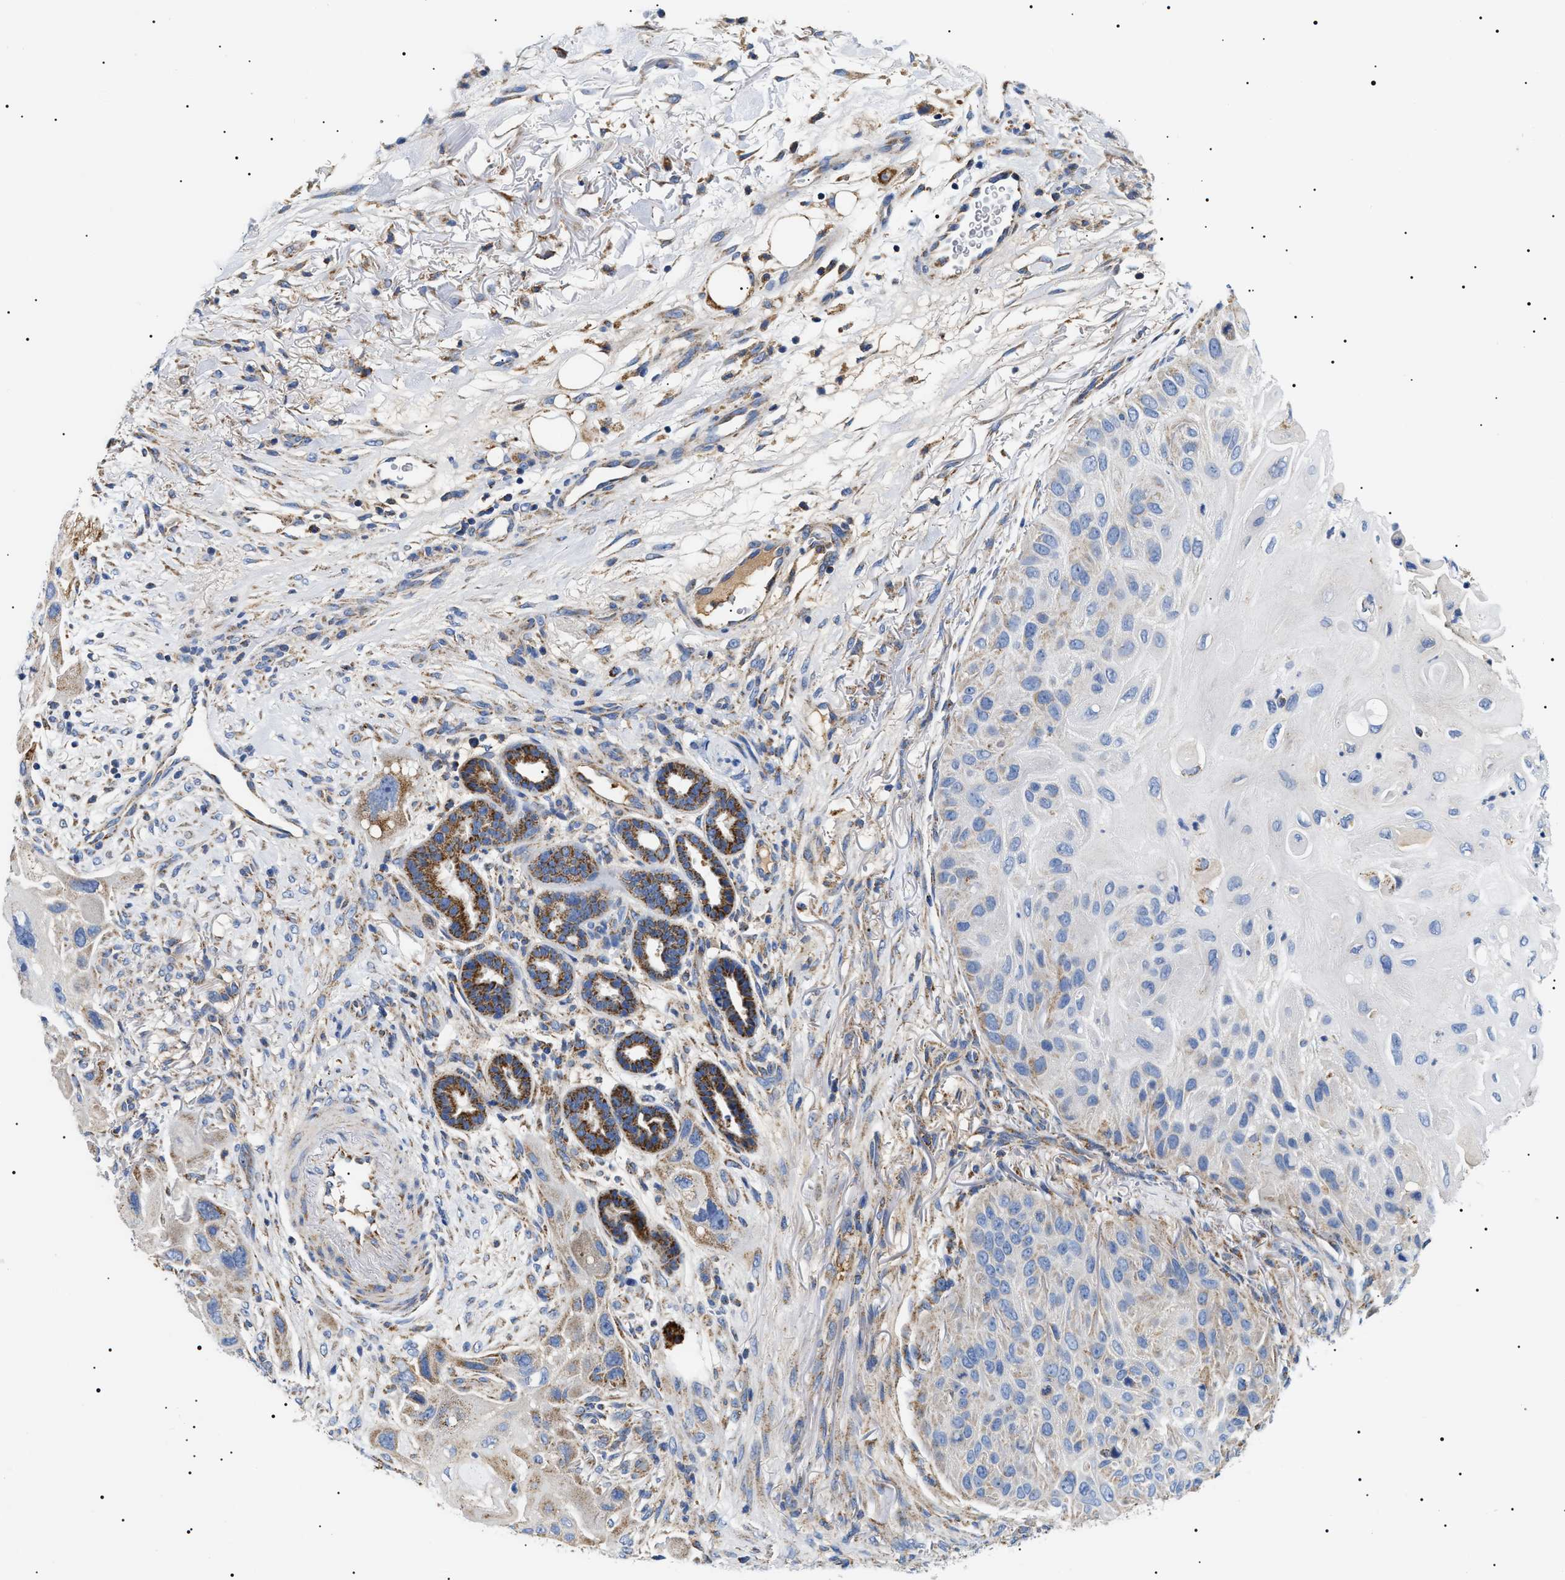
{"staining": {"intensity": "negative", "quantity": "none", "location": "none"}, "tissue": "skin cancer", "cell_type": "Tumor cells", "image_type": "cancer", "snomed": [{"axis": "morphology", "description": "Squamous cell carcinoma, NOS"}, {"axis": "topography", "description": "Skin"}], "caption": "High magnification brightfield microscopy of skin cancer stained with DAB (3,3'-diaminobenzidine) (brown) and counterstained with hematoxylin (blue): tumor cells show no significant expression.", "gene": "OXSM", "patient": {"sex": "female", "age": 77}}